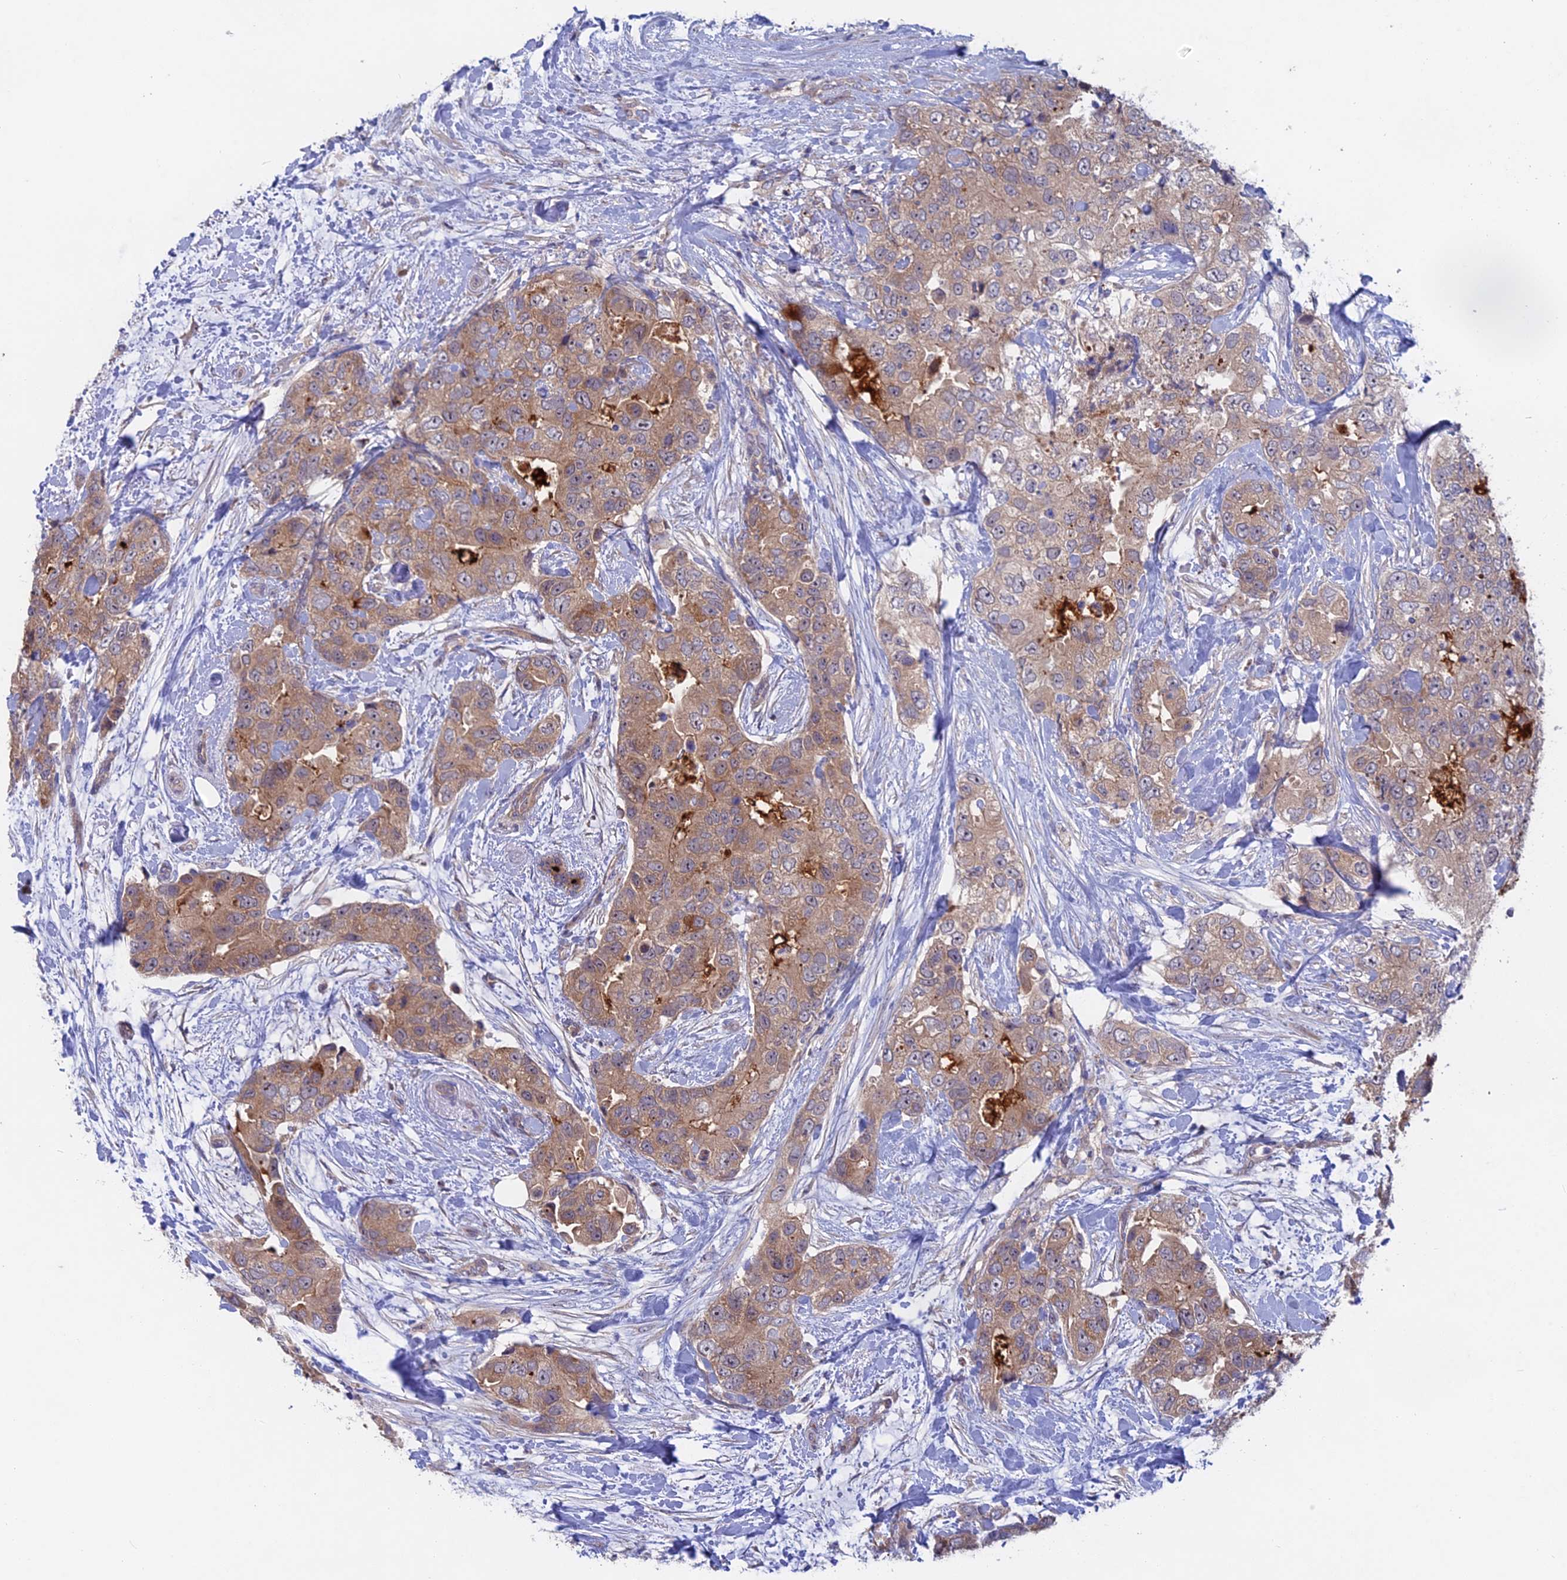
{"staining": {"intensity": "weak", "quantity": ">75%", "location": "cytoplasmic/membranous"}, "tissue": "breast cancer", "cell_type": "Tumor cells", "image_type": "cancer", "snomed": [{"axis": "morphology", "description": "Duct carcinoma"}, {"axis": "topography", "description": "Breast"}], "caption": "Protein analysis of infiltrating ductal carcinoma (breast) tissue demonstrates weak cytoplasmic/membranous staining in approximately >75% of tumor cells.", "gene": "TENT4B", "patient": {"sex": "female", "age": 62}}